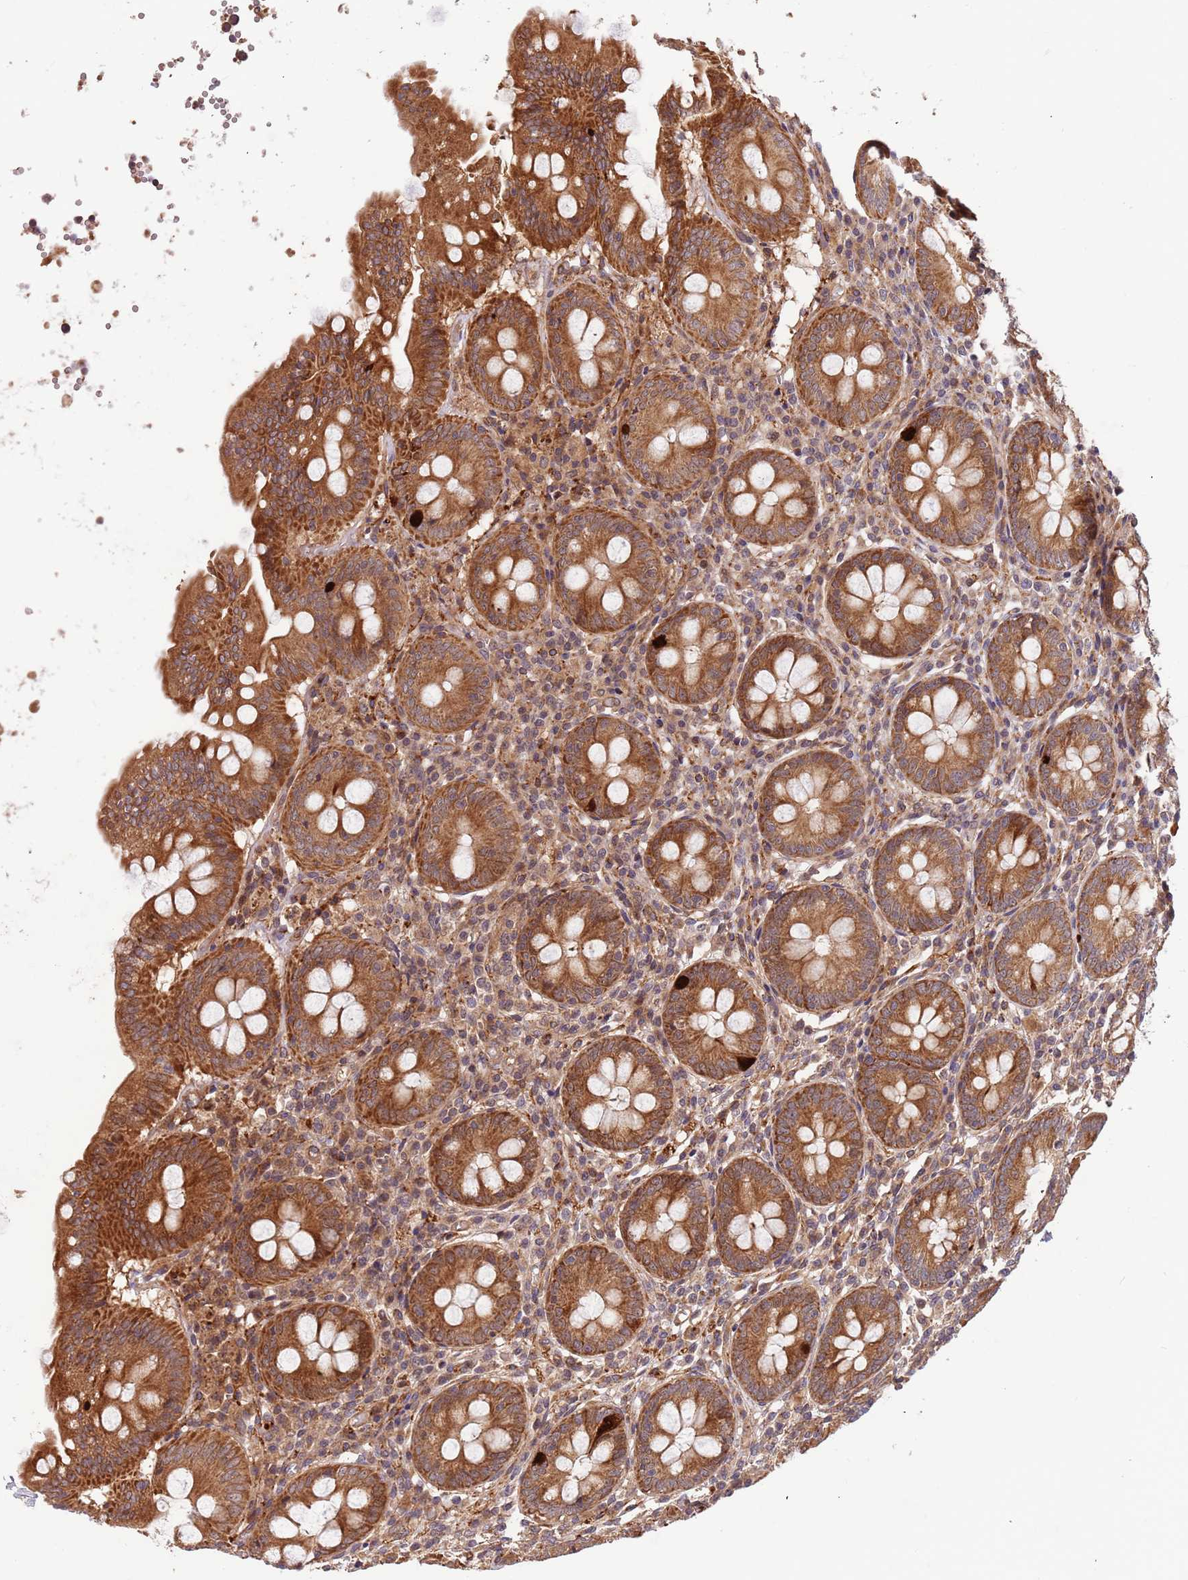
{"staining": {"intensity": "strong", "quantity": ">75%", "location": "cytoplasmic/membranous"}, "tissue": "appendix", "cell_type": "Glandular cells", "image_type": "normal", "snomed": [{"axis": "morphology", "description": "Normal tissue, NOS"}, {"axis": "topography", "description": "Appendix"}], "caption": "Brown immunohistochemical staining in benign appendix shows strong cytoplasmic/membranous staining in approximately >75% of glandular cells.", "gene": "HAUS3", "patient": {"sex": "female", "age": 54}}